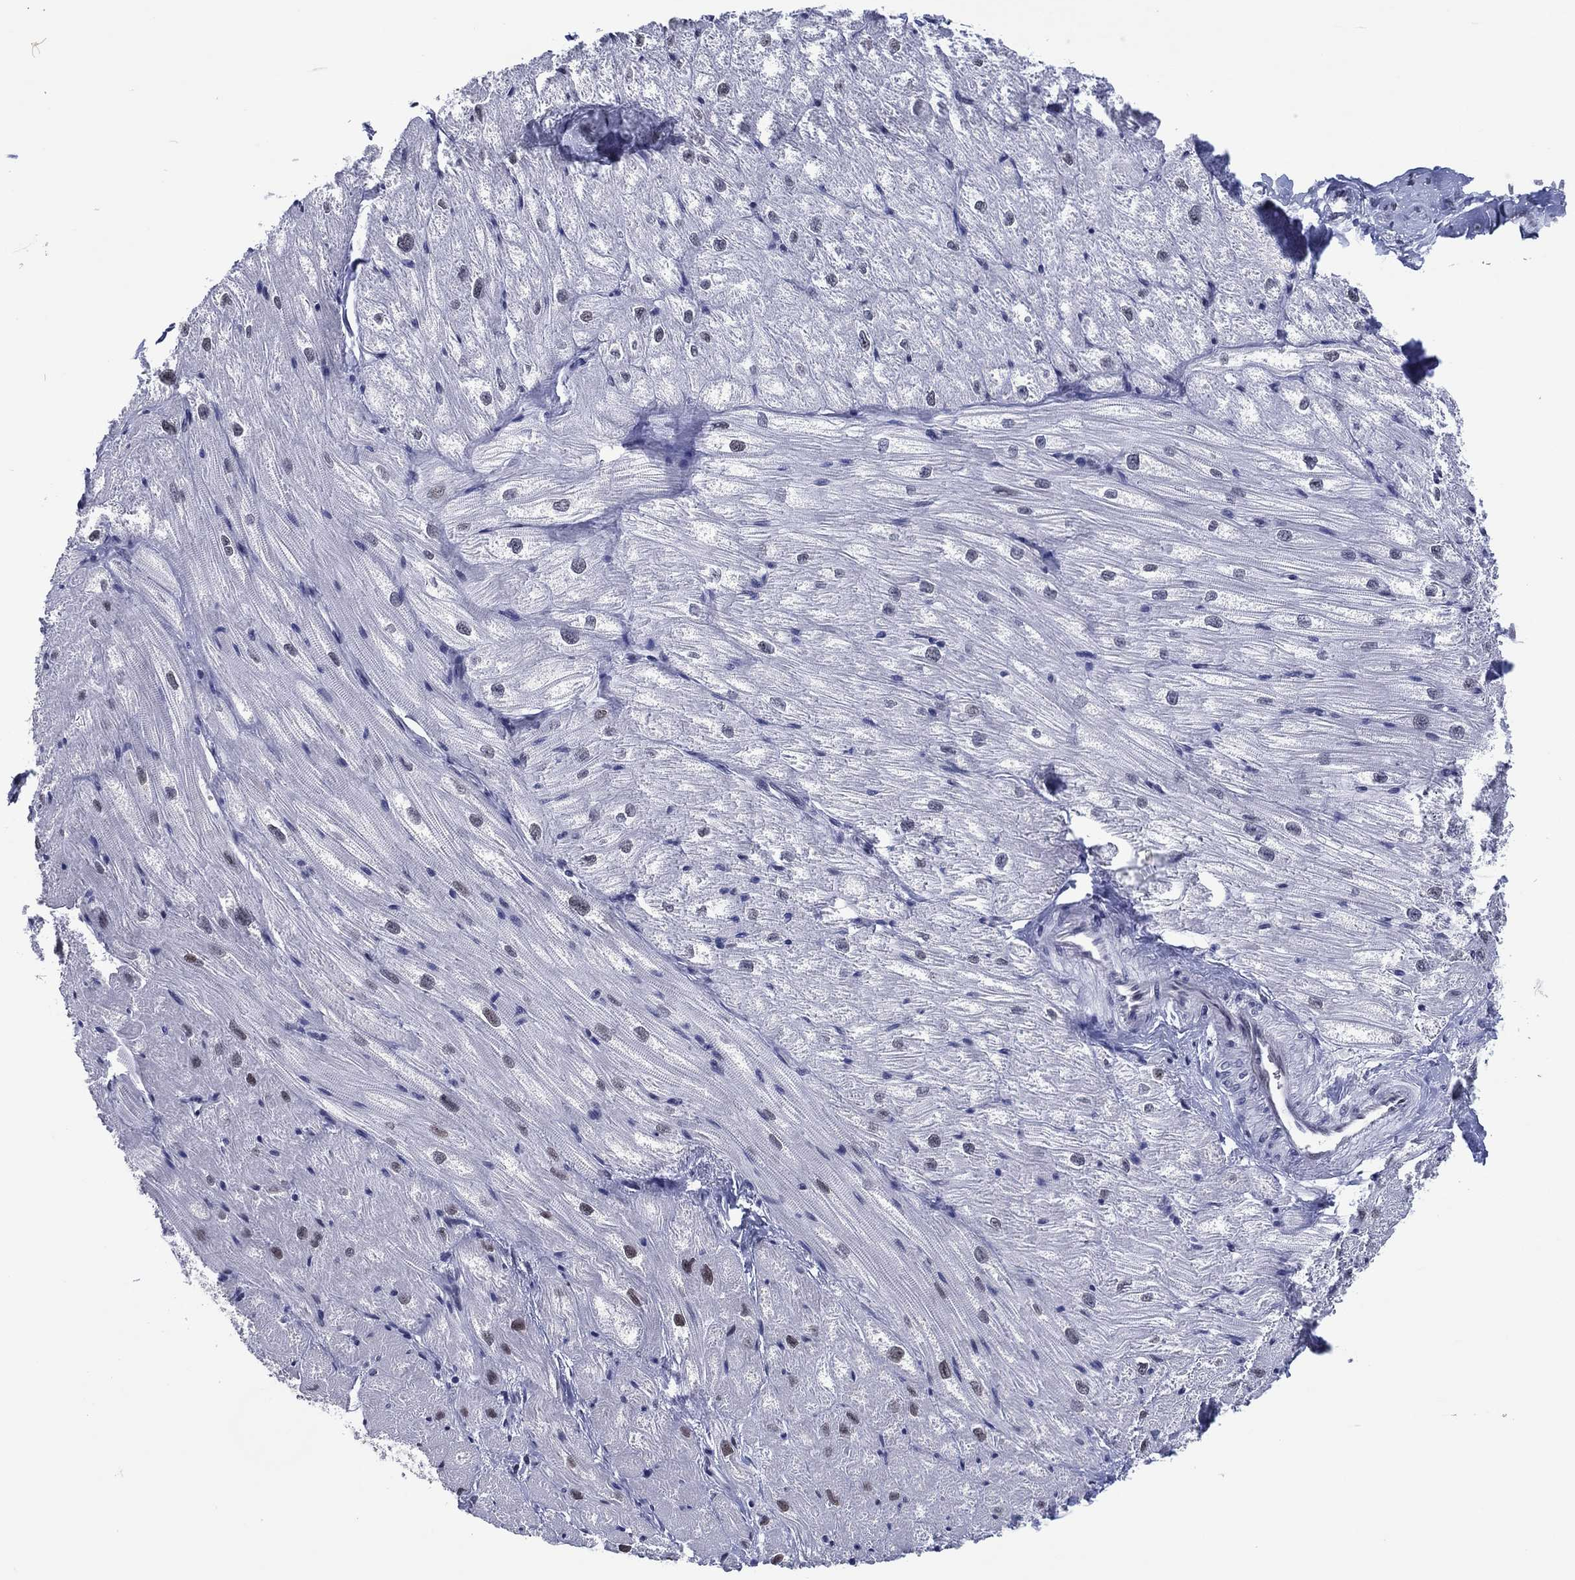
{"staining": {"intensity": "negative", "quantity": "none", "location": "none"}, "tissue": "heart muscle", "cell_type": "Cardiomyocytes", "image_type": "normal", "snomed": [{"axis": "morphology", "description": "Normal tissue, NOS"}, {"axis": "topography", "description": "Heart"}], "caption": "Immunohistochemistry of unremarkable human heart muscle demonstrates no expression in cardiomyocytes.", "gene": "GATA6", "patient": {"sex": "male", "age": 57}}